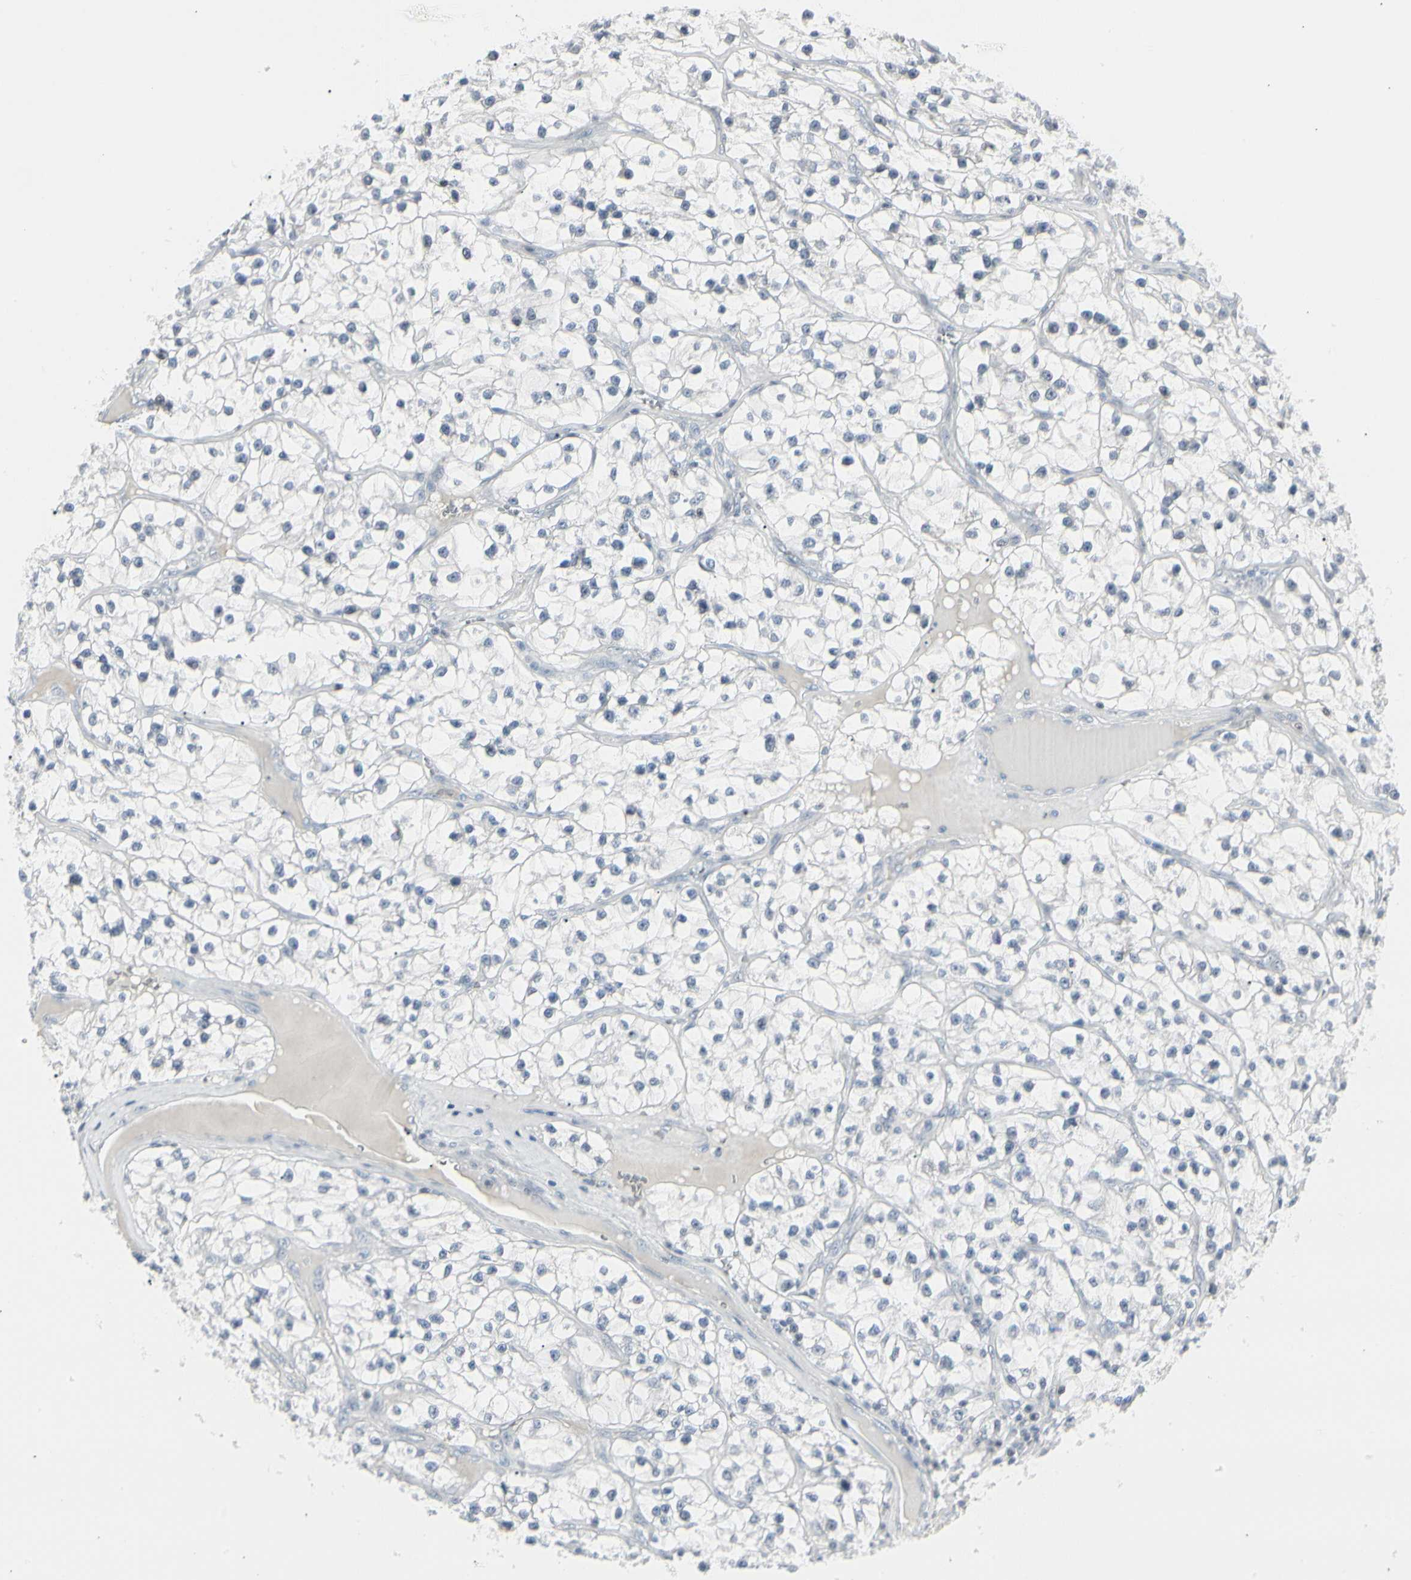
{"staining": {"intensity": "negative", "quantity": "none", "location": "none"}, "tissue": "renal cancer", "cell_type": "Tumor cells", "image_type": "cancer", "snomed": [{"axis": "morphology", "description": "Adenocarcinoma, NOS"}, {"axis": "topography", "description": "Kidney"}], "caption": "Renal cancer stained for a protein using IHC exhibits no staining tumor cells.", "gene": "ZBTB7B", "patient": {"sex": "female", "age": 57}}